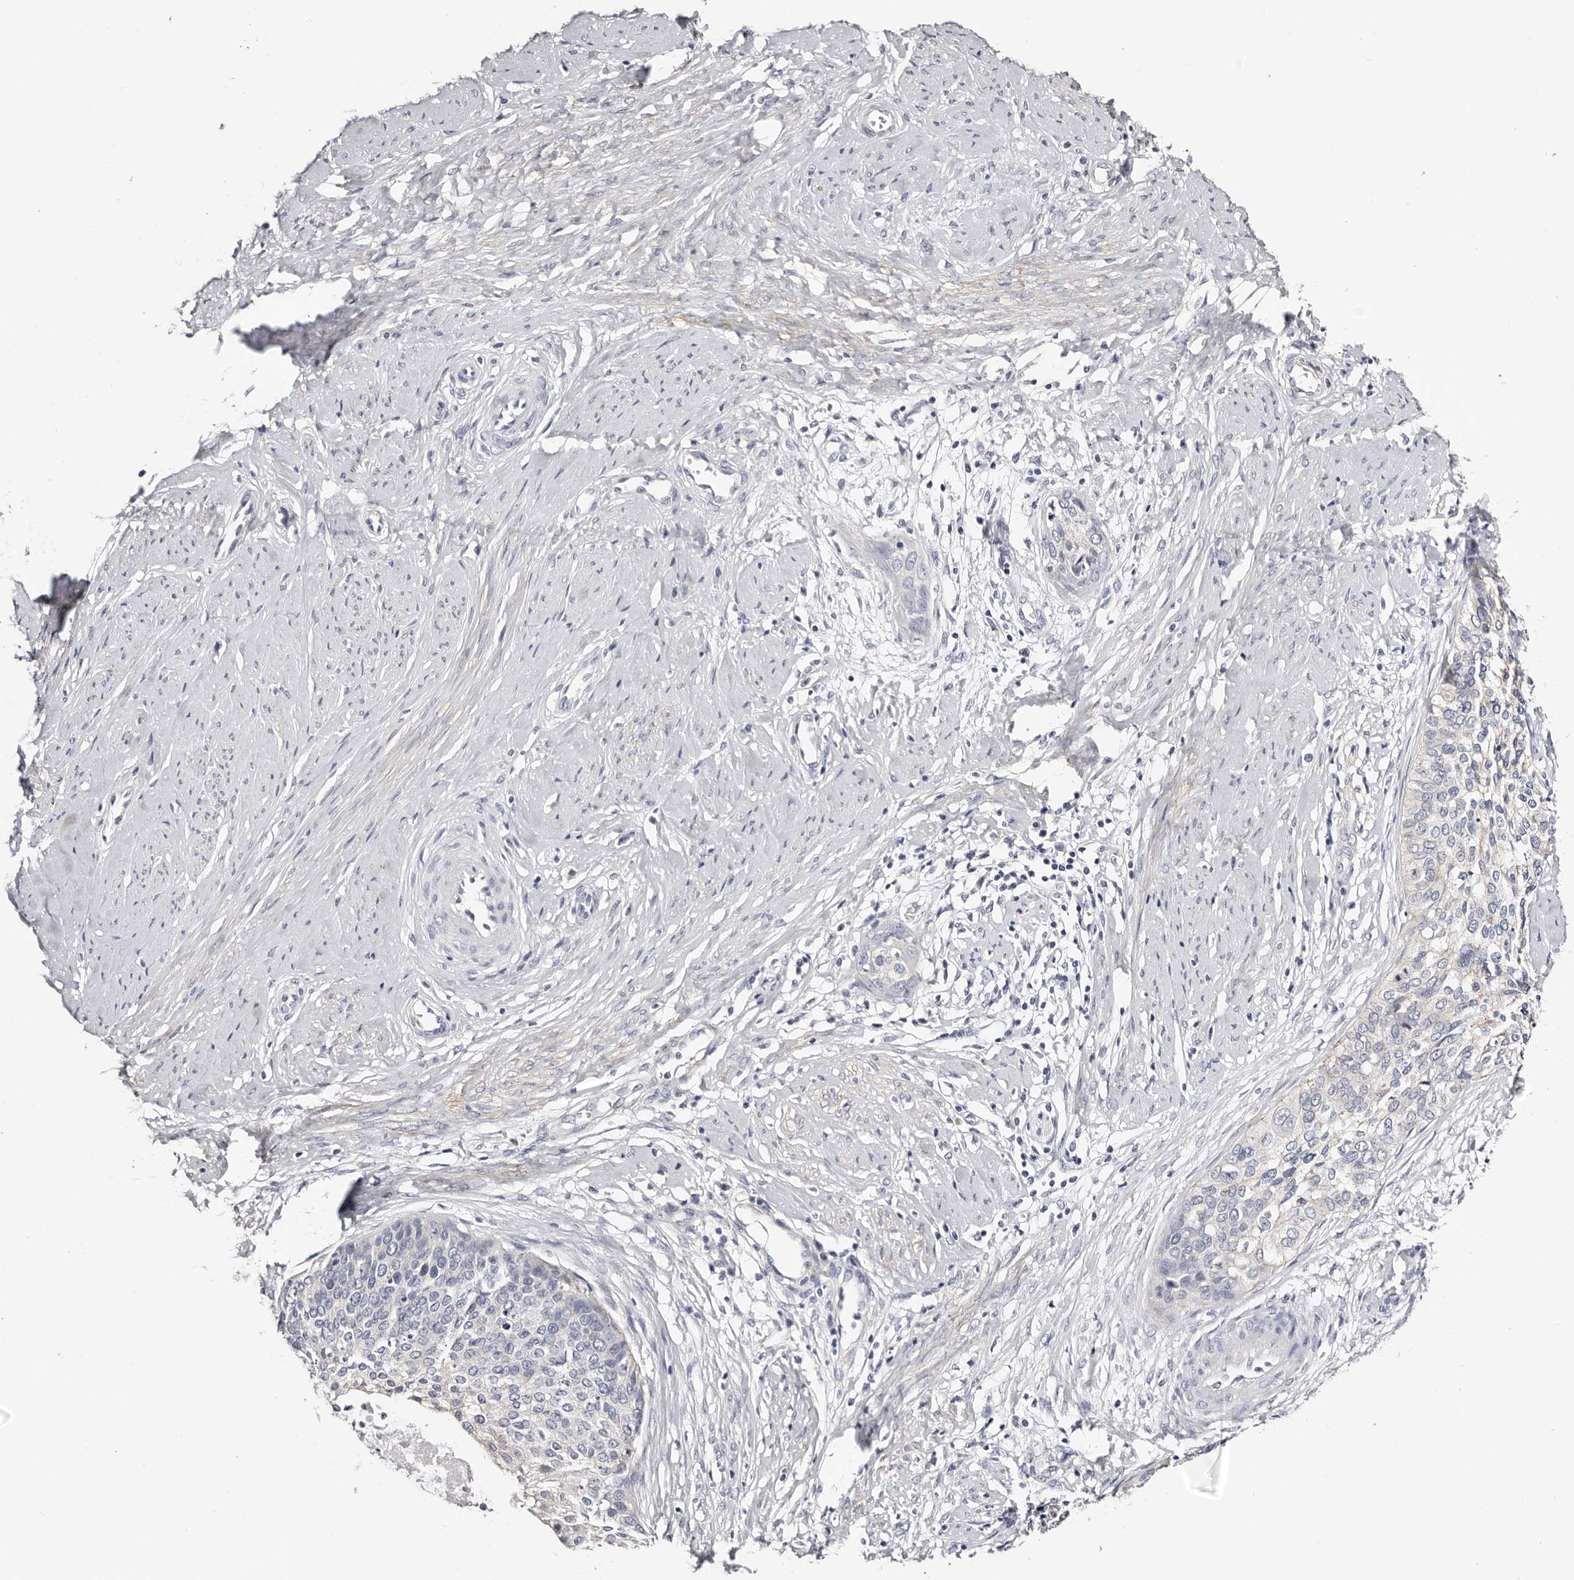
{"staining": {"intensity": "negative", "quantity": "none", "location": "none"}, "tissue": "cervical cancer", "cell_type": "Tumor cells", "image_type": "cancer", "snomed": [{"axis": "morphology", "description": "Squamous cell carcinoma, NOS"}, {"axis": "topography", "description": "Cervix"}], "caption": "This is an immunohistochemistry (IHC) micrograph of cervical squamous cell carcinoma. There is no expression in tumor cells.", "gene": "ROM1", "patient": {"sex": "female", "age": 37}}